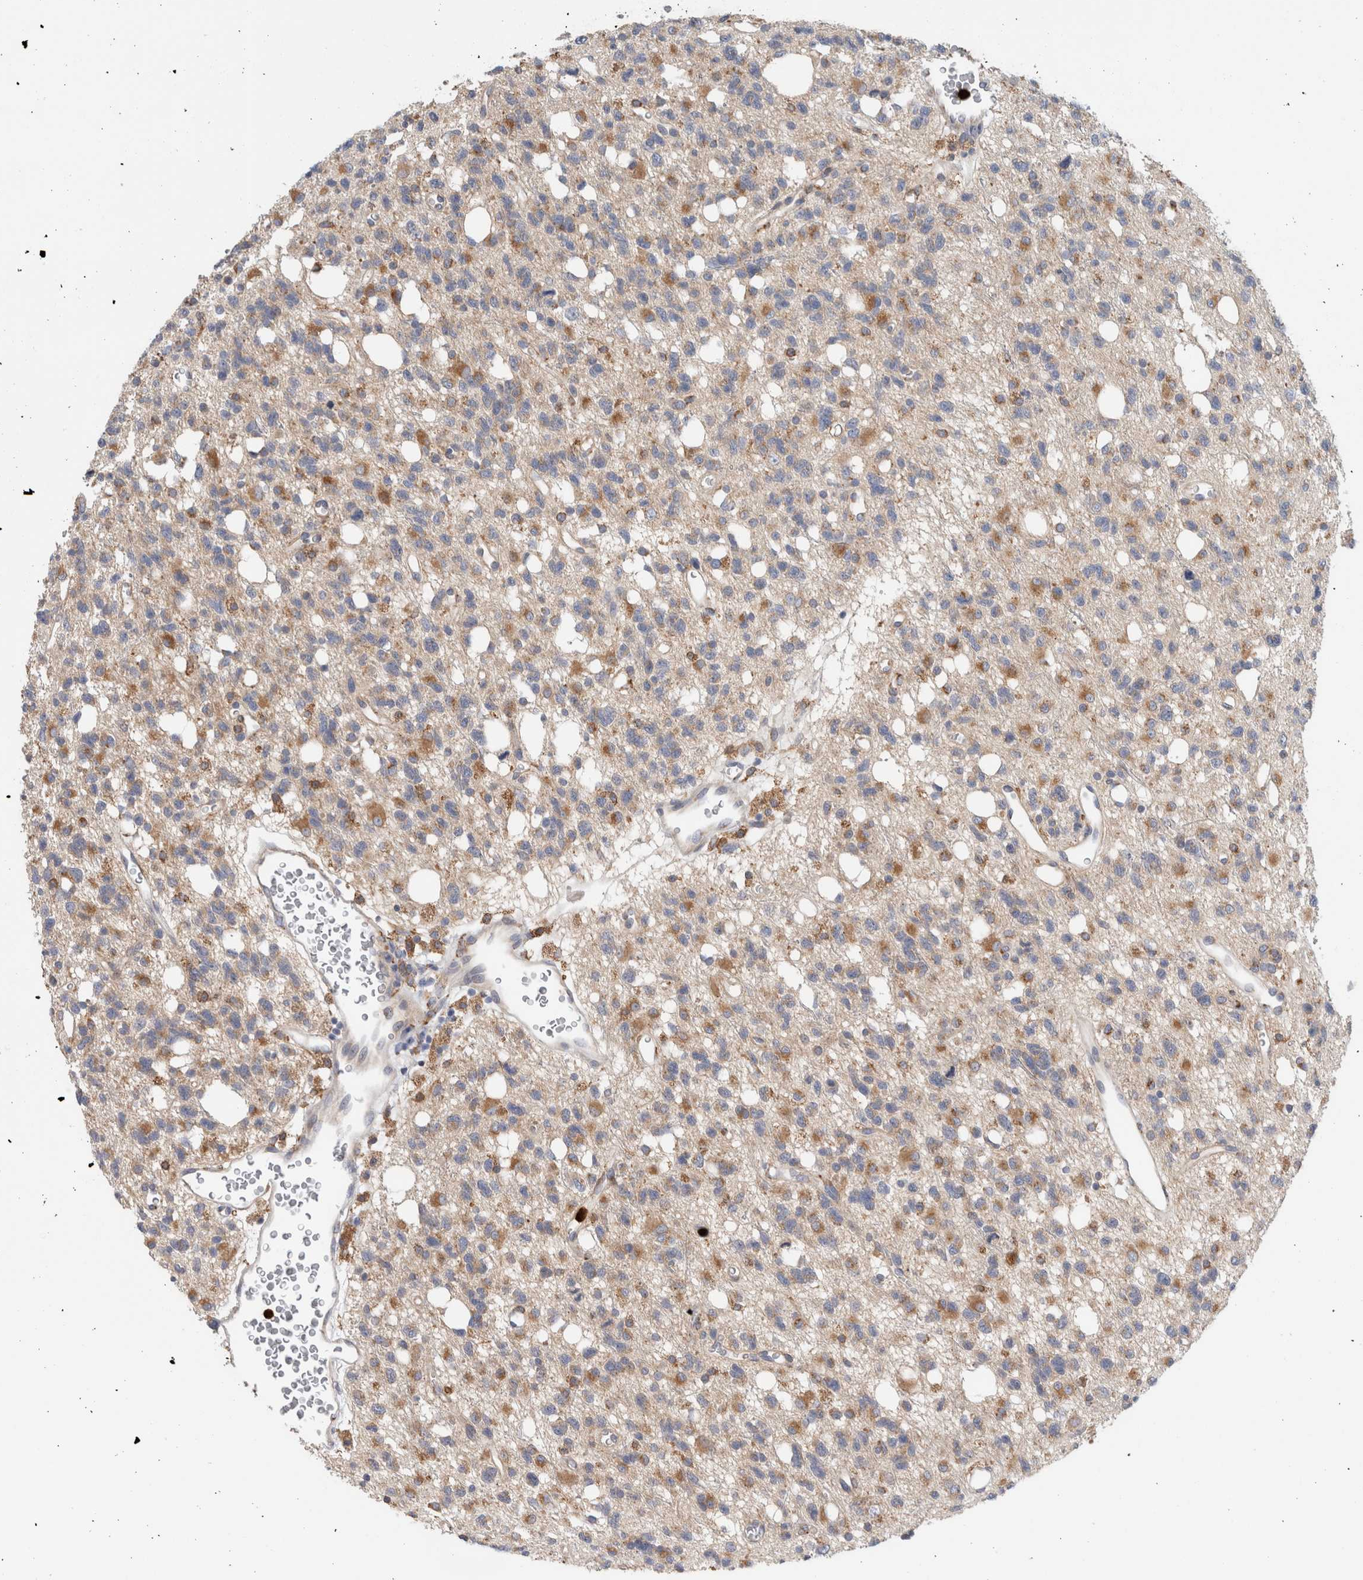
{"staining": {"intensity": "moderate", "quantity": "25%-75%", "location": "cytoplasmic/membranous"}, "tissue": "glioma", "cell_type": "Tumor cells", "image_type": "cancer", "snomed": [{"axis": "morphology", "description": "Glioma, malignant, High grade"}, {"axis": "topography", "description": "Brain"}], "caption": "Immunohistochemical staining of malignant high-grade glioma shows medium levels of moderate cytoplasmic/membranous protein staining in approximately 25%-75% of tumor cells. The protein of interest is stained brown, and the nuclei are stained in blue (DAB (3,3'-diaminobenzidine) IHC with brightfield microscopy, high magnification).", "gene": "P4HA1", "patient": {"sex": "female", "age": 62}}